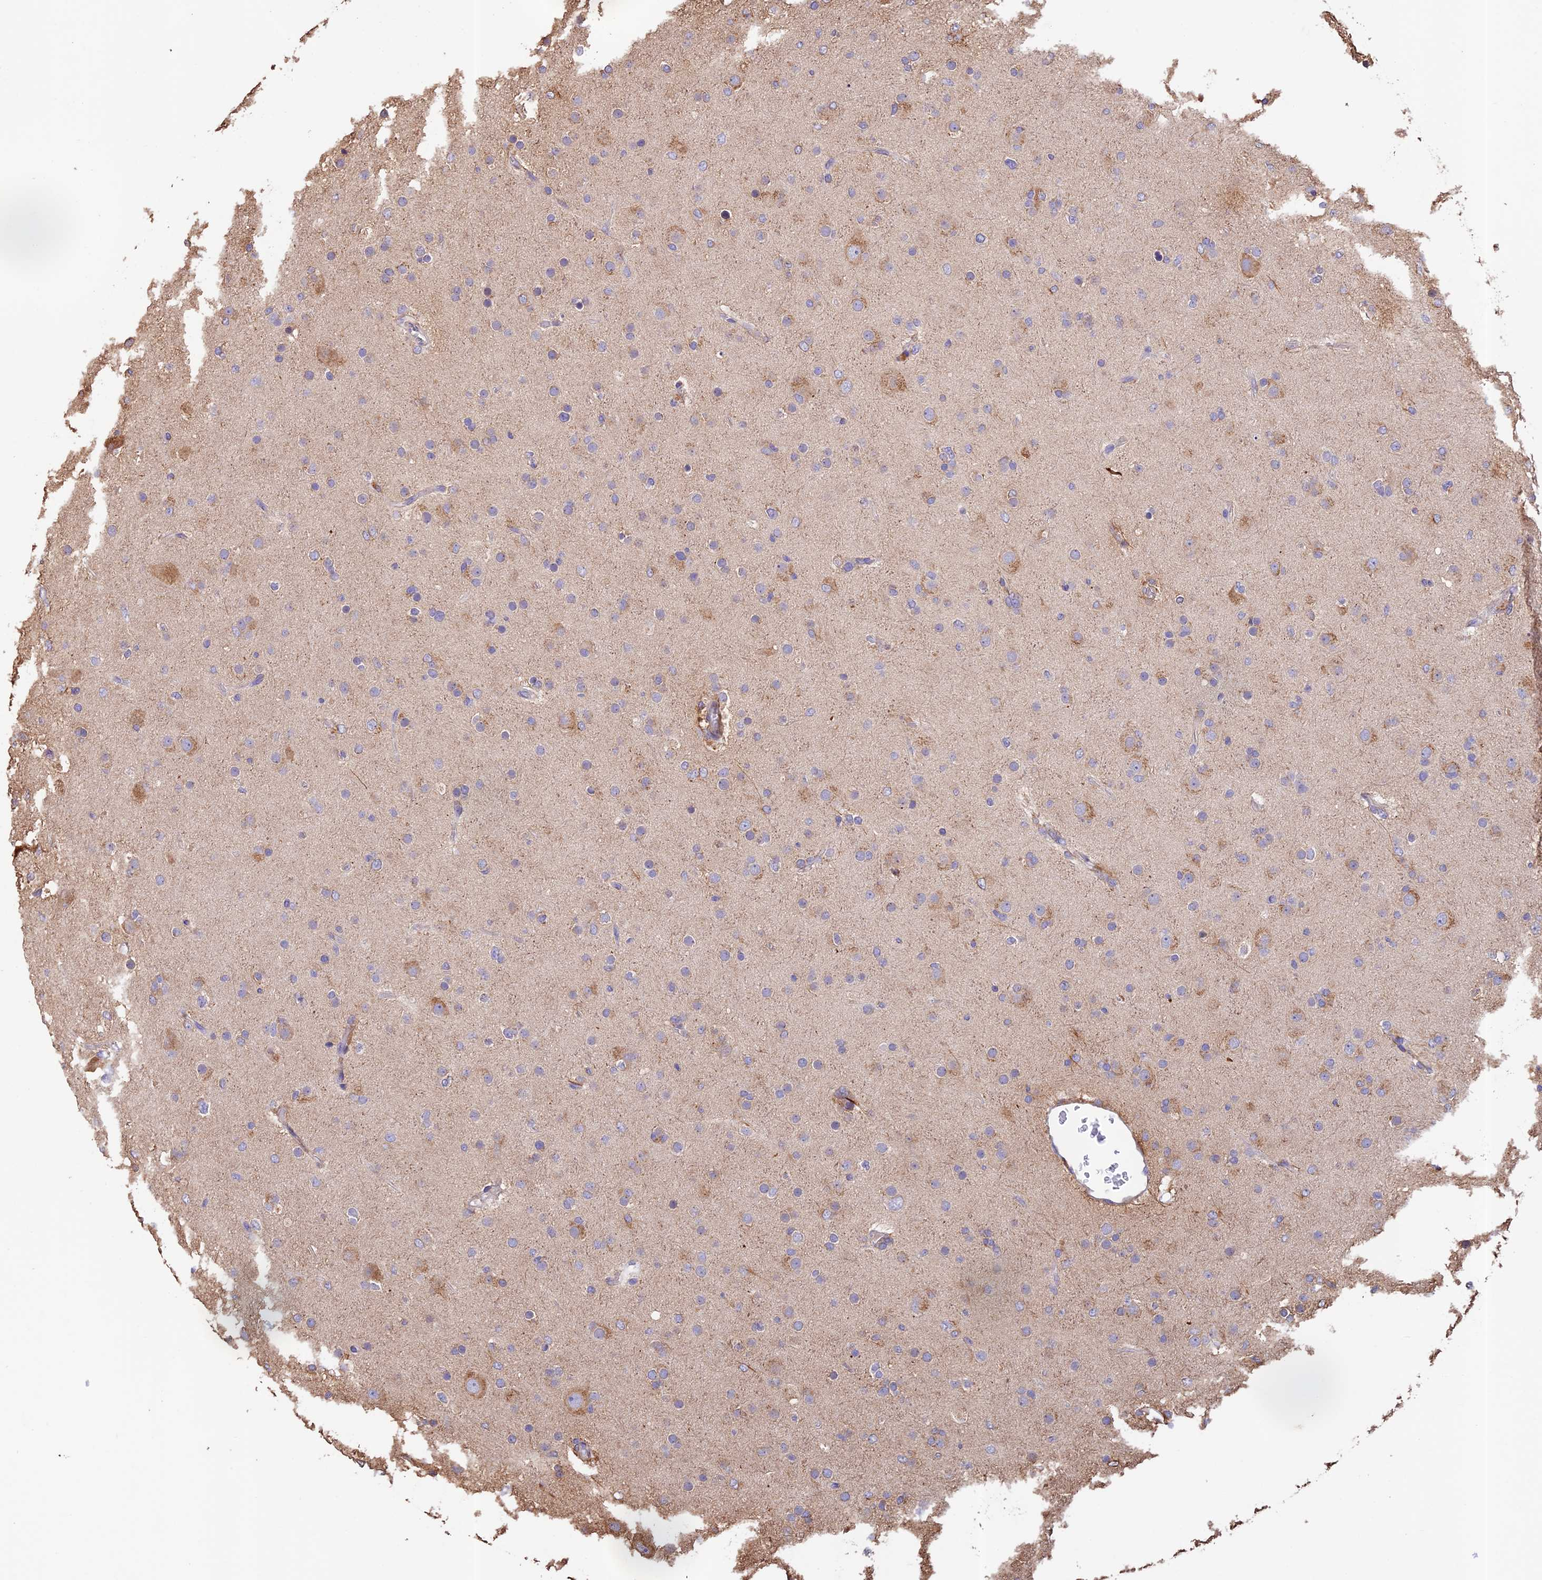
{"staining": {"intensity": "negative", "quantity": "none", "location": "none"}, "tissue": "glioma", "cell_type": "Tumor cells", "image_type": "cancer", "snomed": [{"axis": "morphology", "description": "Glioma, malignant, Low grade"}, {"axis": "topography", "description": "Brain"}], "caption": "Glioma was stained to show a protein in brown. There is no significant expression in tumor cells.", "gene": "EMC3", "patient": {"sex": "male", "age": 65}}